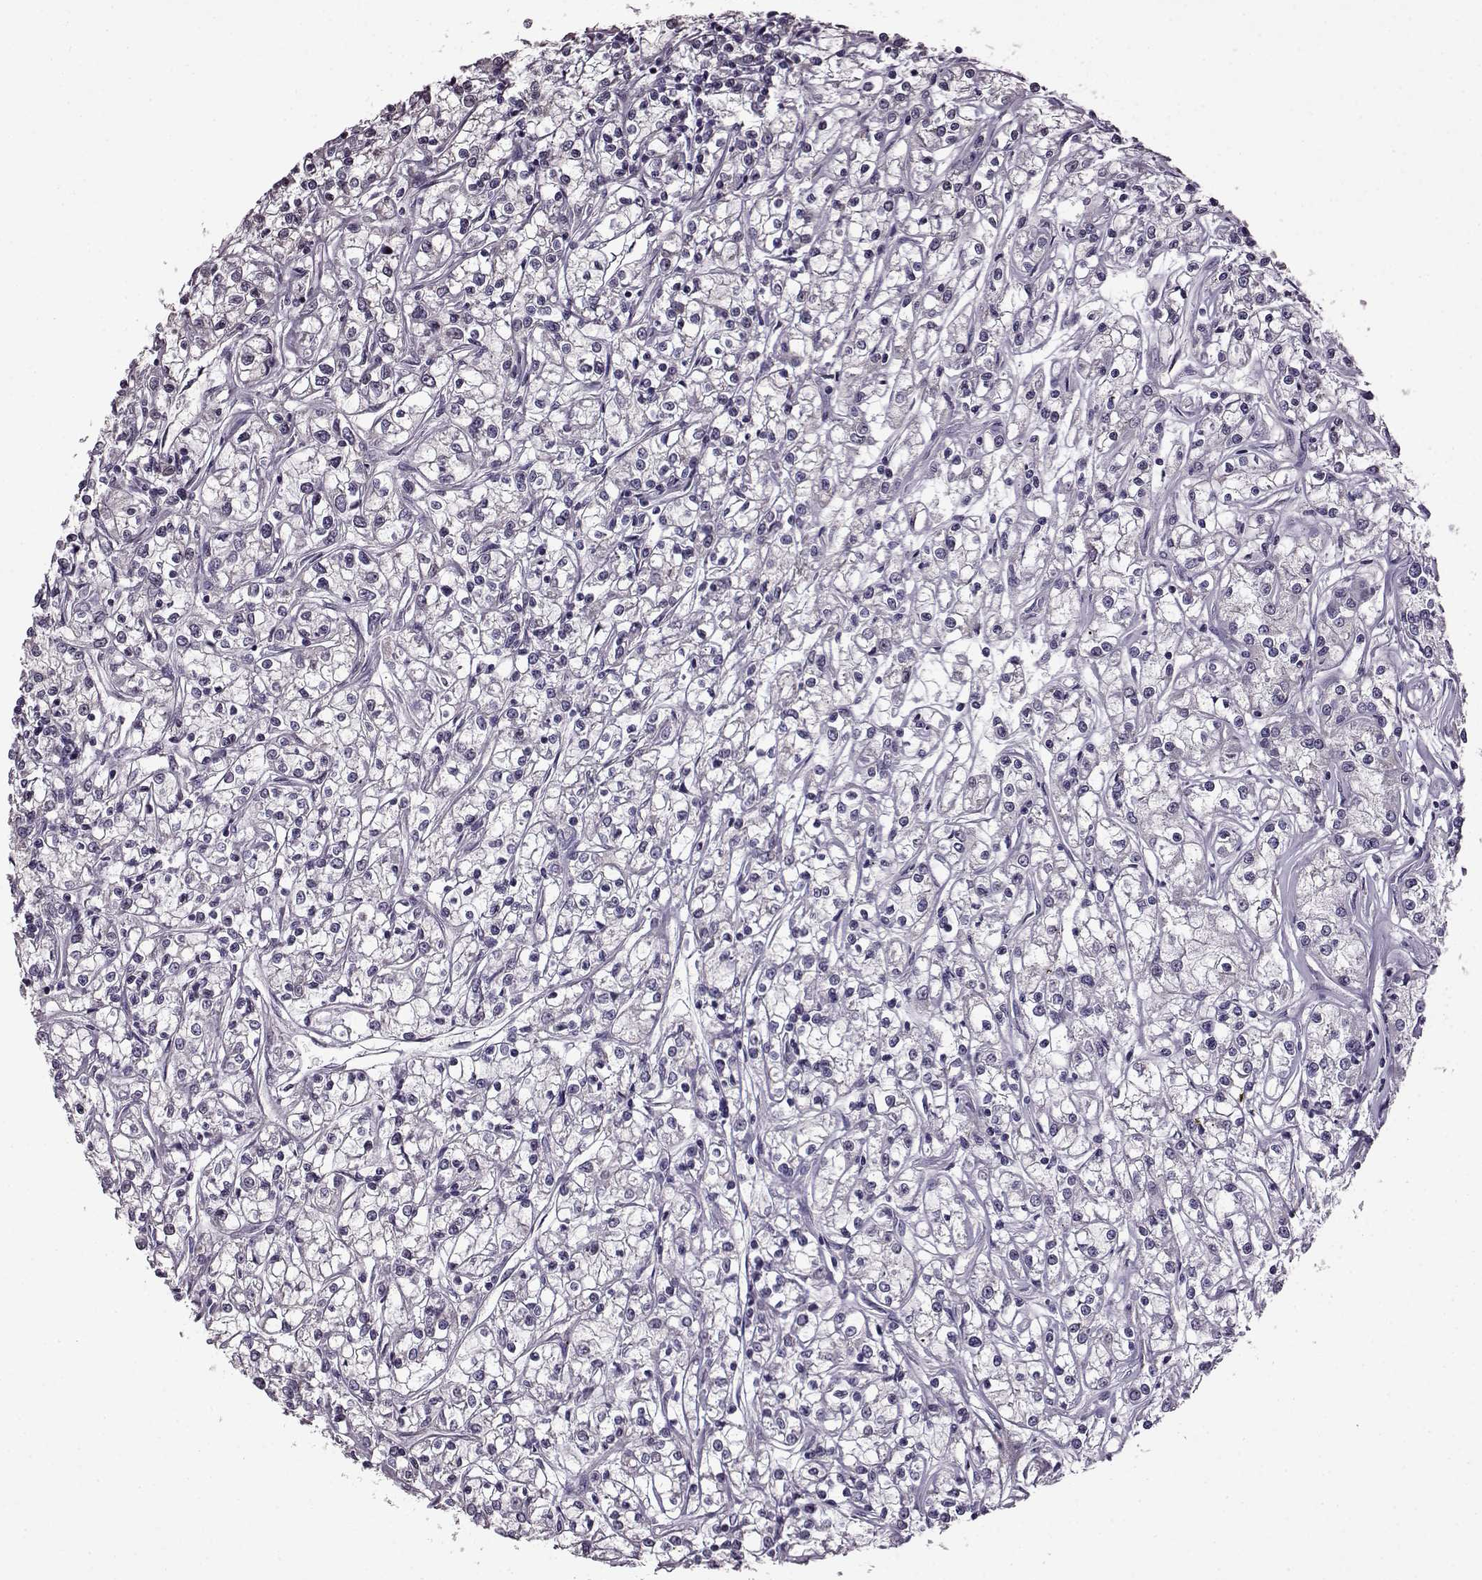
{"staining": {"intensity": "negative", "quantity": "none", "location": "none"}, "tissue": "renal cancer", "cell_type": "Tumor cells", "image_type": "cancer", "snomed": [{"axis": "morphology", "description": "Adenocarcinoma, NOS"}, {"axis": "topography", "description": "Kidney"}], "caption": "Micrograph shows no significant protein positivity in tumor cells of renal cancer. (Stains: DAB immunohistochemistry with hematoxylin counter stain, Microscopy: brightfield microscopy at high magnification).", "gene": "EDDM3B", "patient": {"sex": "female", "age": 59}}